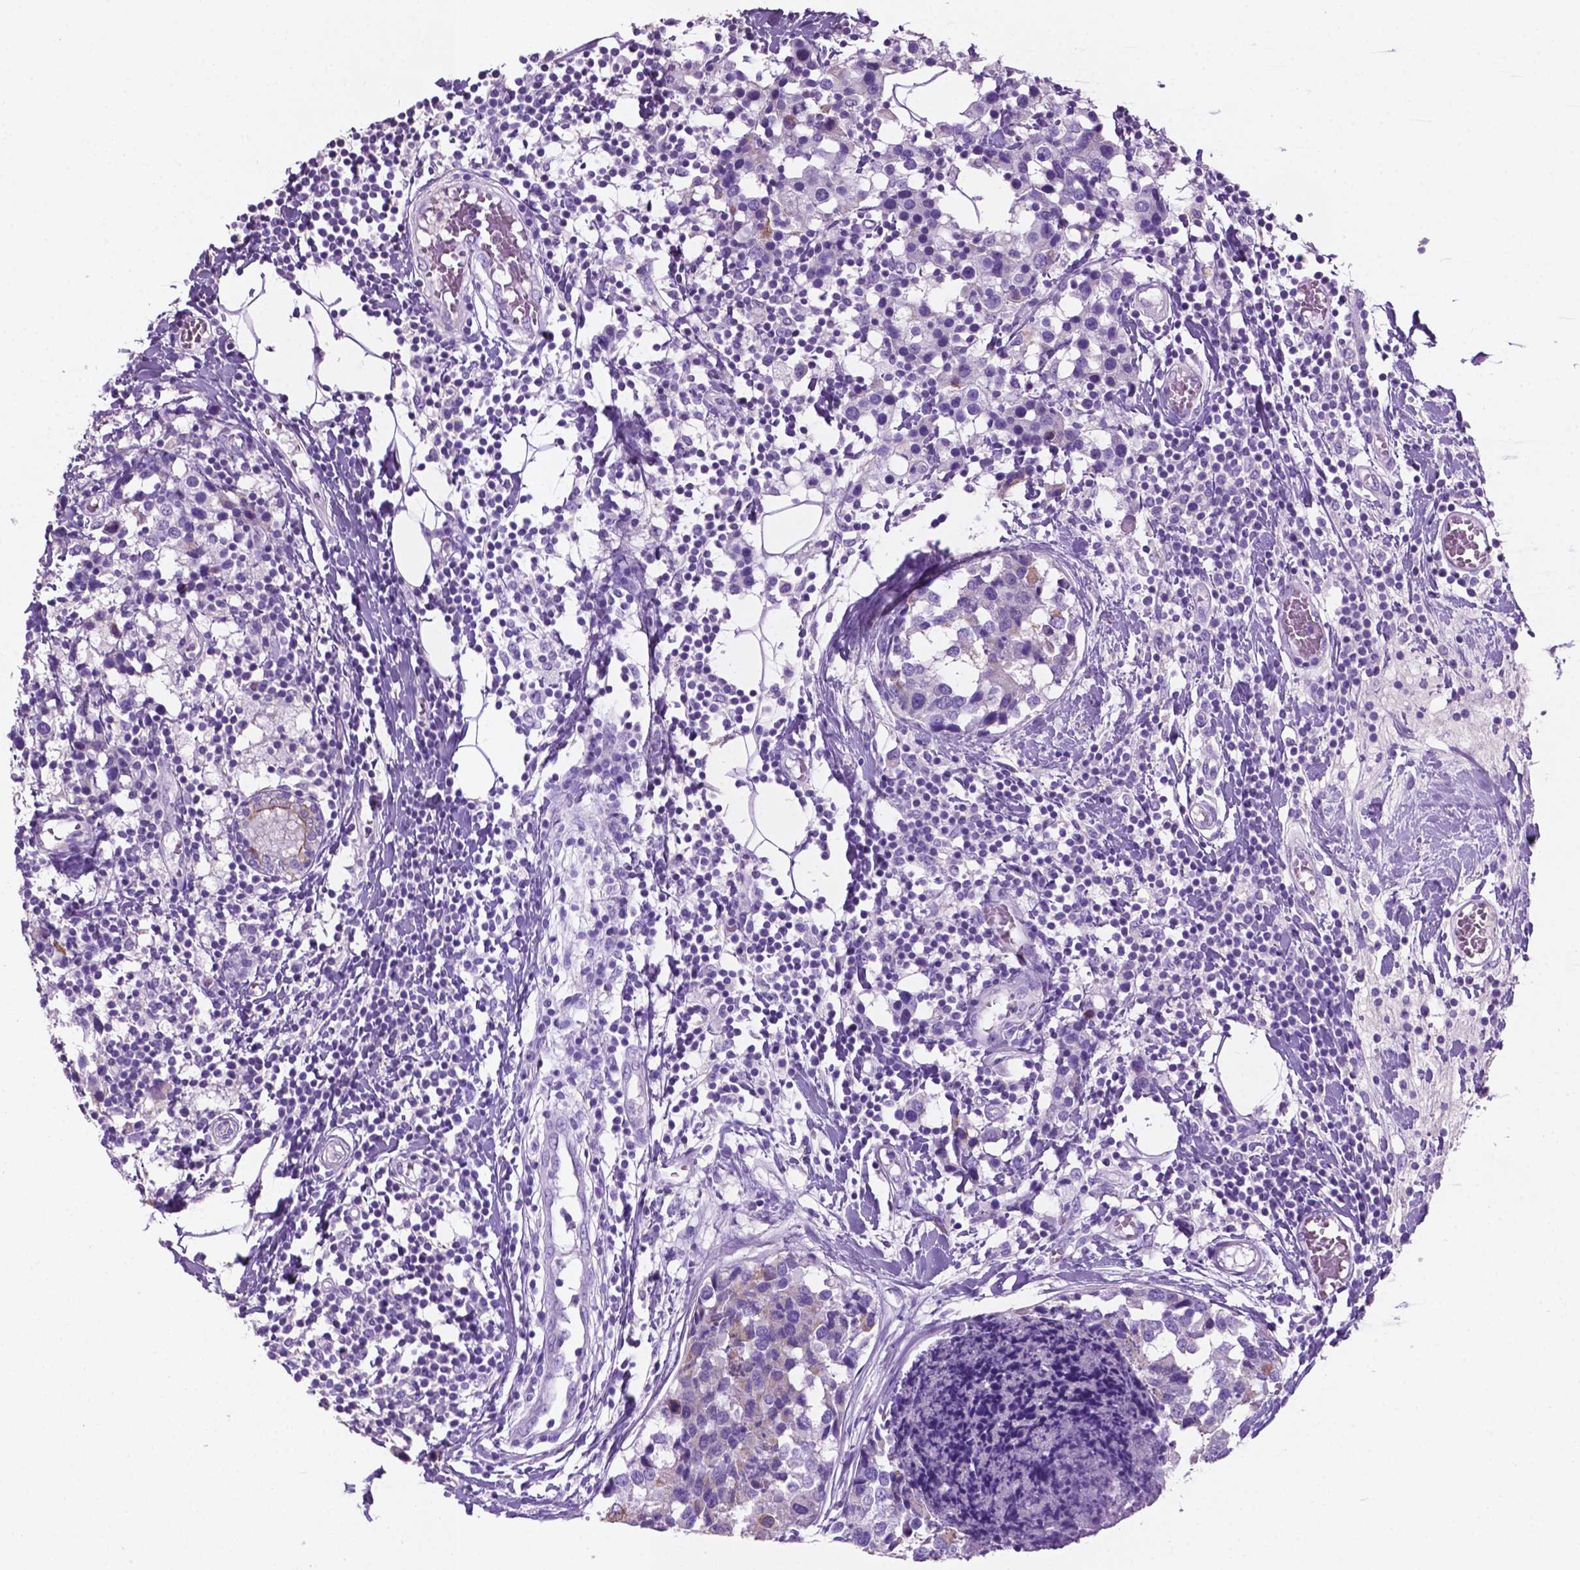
{"staining": {"intensity": "negative", "quantity": "none", "location": "none"}, "tissue": "breast cancer", "cell_type": "Tumor cells", "image_type": "cancer", "snomed": [{"axis": "morphology", "description": "Lobular carcinoma"}, {"axis": "topography", "description": "Breast"}], "caption": "This is an IHC photomicrograph of breast cancer (lobular carcinoma). There is no positivity in tumor cells.", "gene": "POU4F1", "patient": {"sex": "female", "age": 59}}